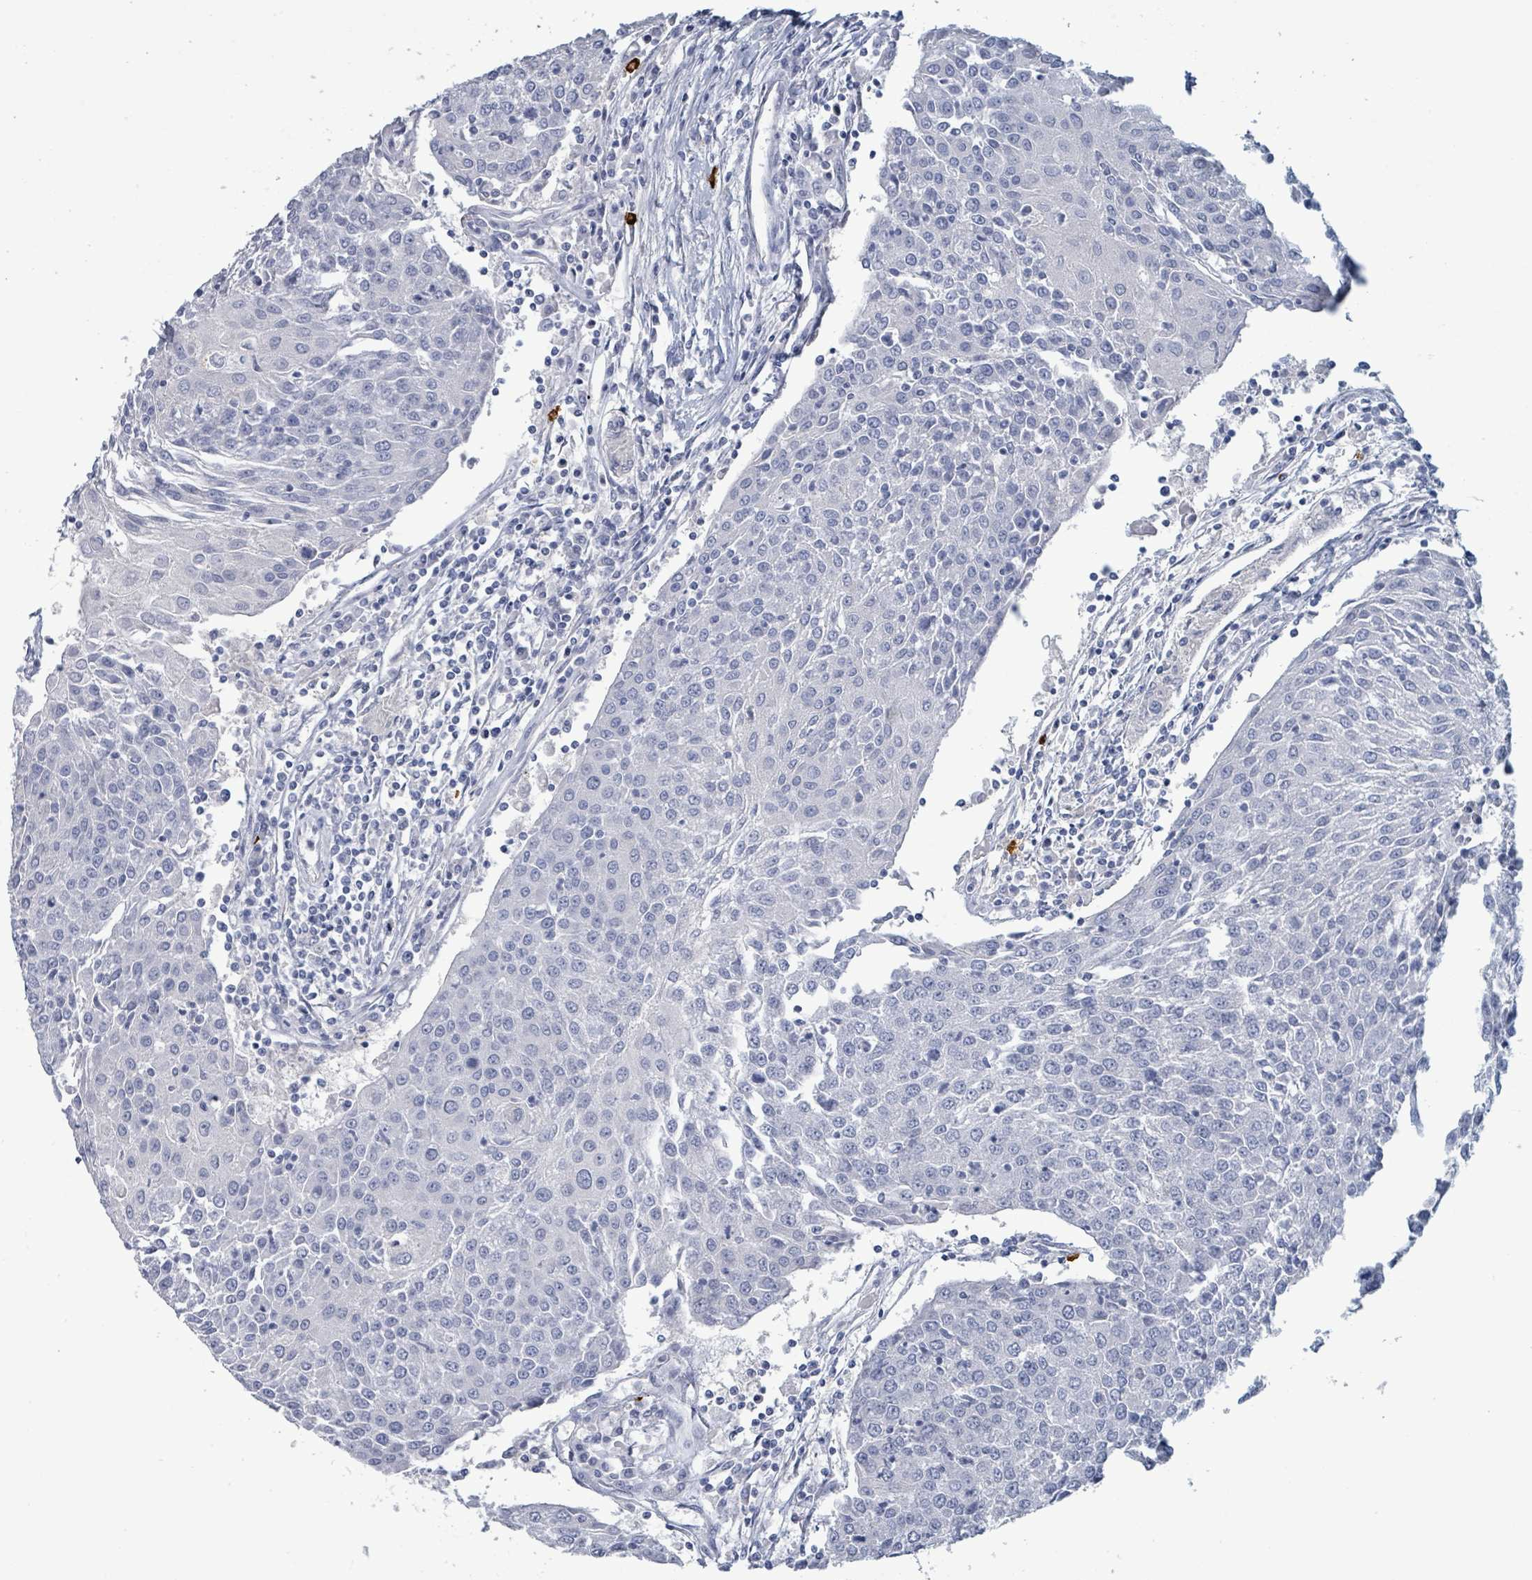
{"staining": {"intensity": "negative", "quantity": "none", "location": "none"}, "tissue": "urothelial cancer", "cell_type": "Tumor cells", "image_type": "cancer", "snomed": [{"axis": "morphology", "description": "Urothelial carcinoma, High grade"}, {"axis": "topography", "description": "Urinary bladder"}], "caption": "The image shows no significant expression in tumor cells of urothelial carcinoma (high-grade).", "gene": "VPS13D", "patient": {"sex": "female", "age": 85}}